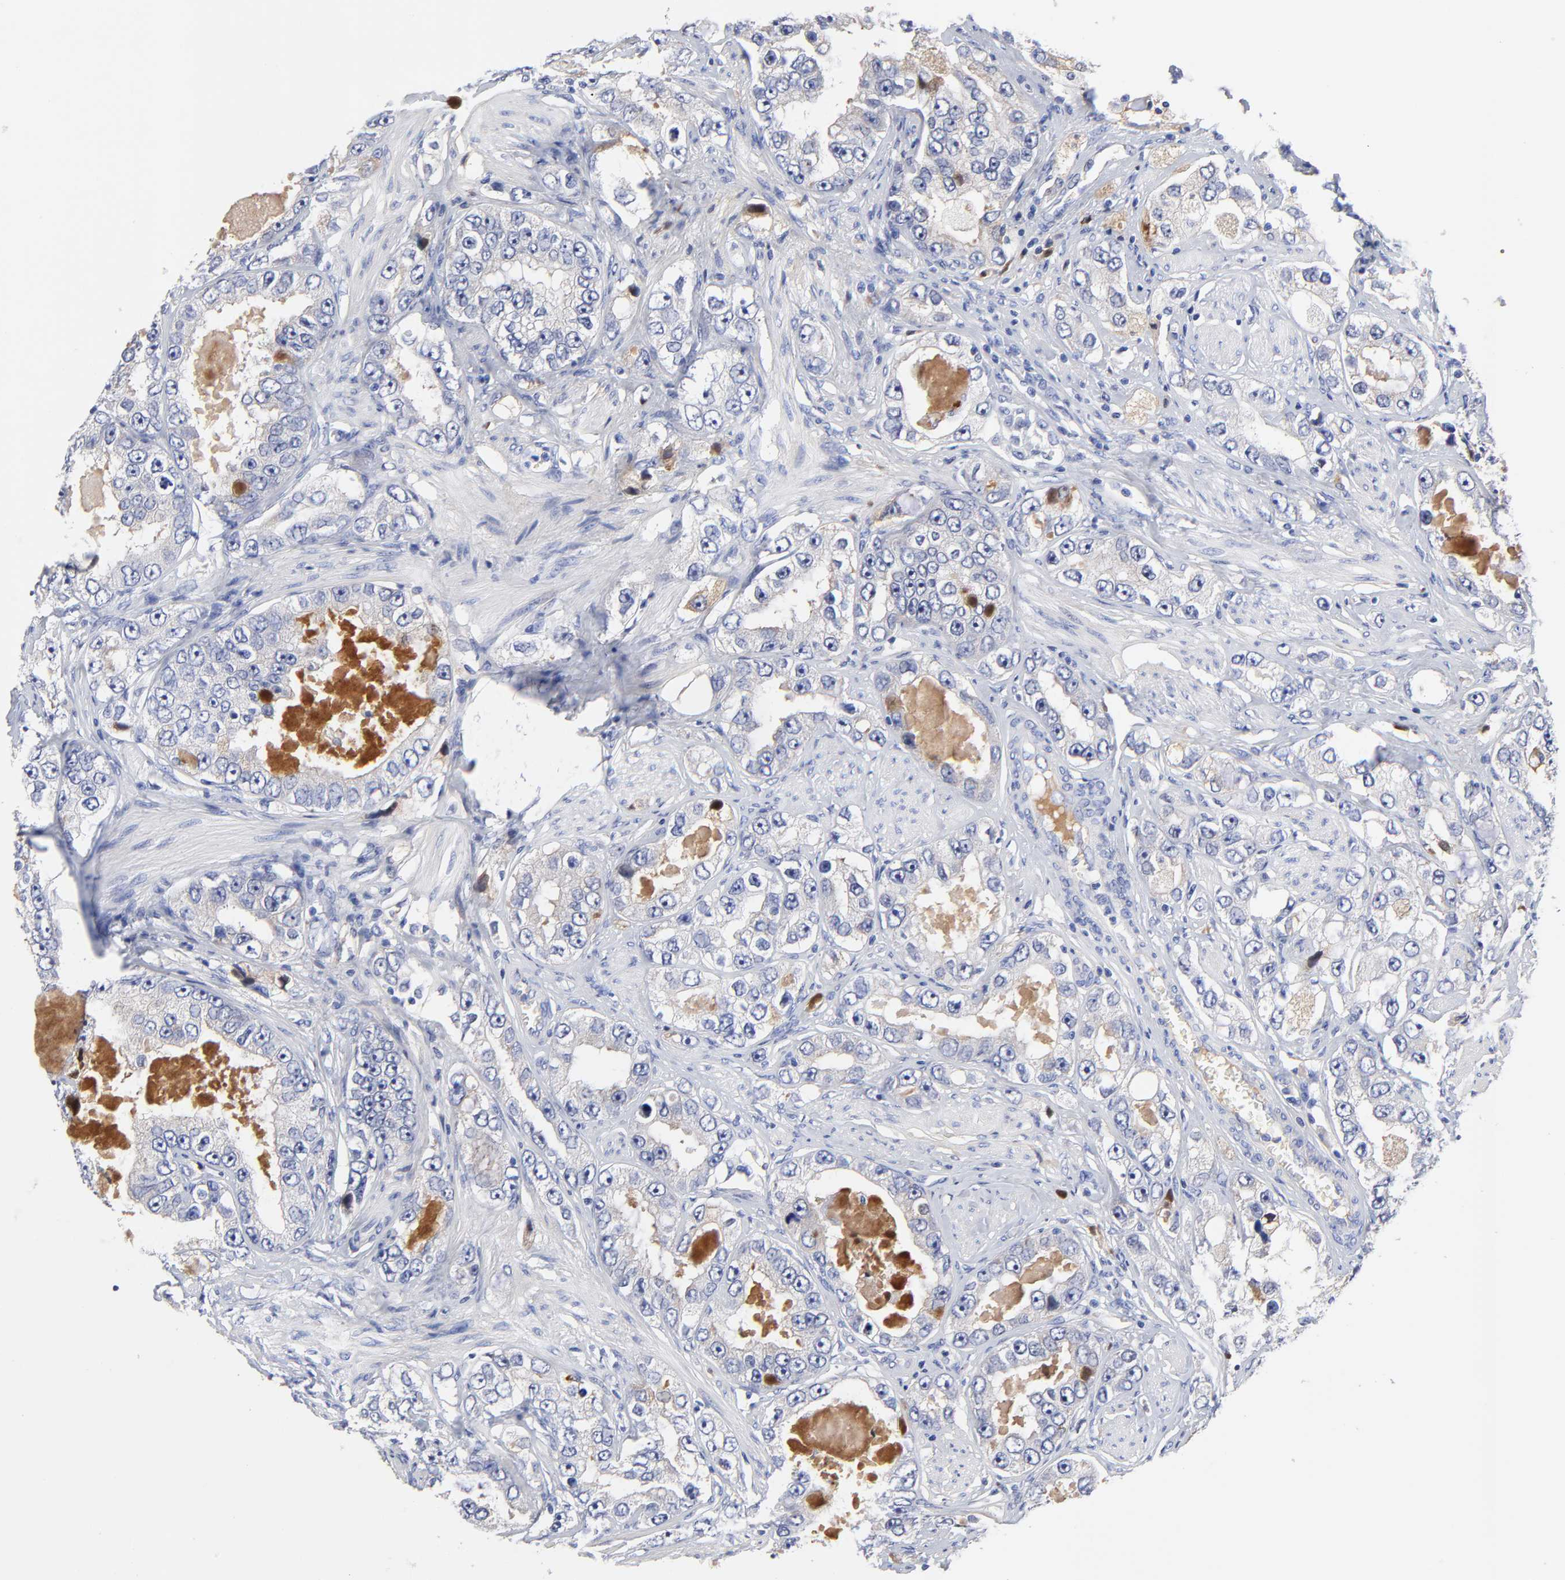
{"staining": {"intensity": "weak", "quantity": "<25%", "location": "cytoplasmic/membranous"}, "tissue": "prostate cancer", "cell_type": "Tumor cells", "image_type": "cancer", "snomed": [{"axis": "morphology", "description": "Adenocarcinoma, High grade"}, {"axis": "topography", "description": "Prostate"}], "caption": "Immunohistochemical staining of prostate cancer exhibits no significant staining in tumor cells. (DAB (3,3'-diaminobenzidine) IHC, high magnification).", "gene": "IGLV3-10", "patient": {"sex": "male", "age": 63}}